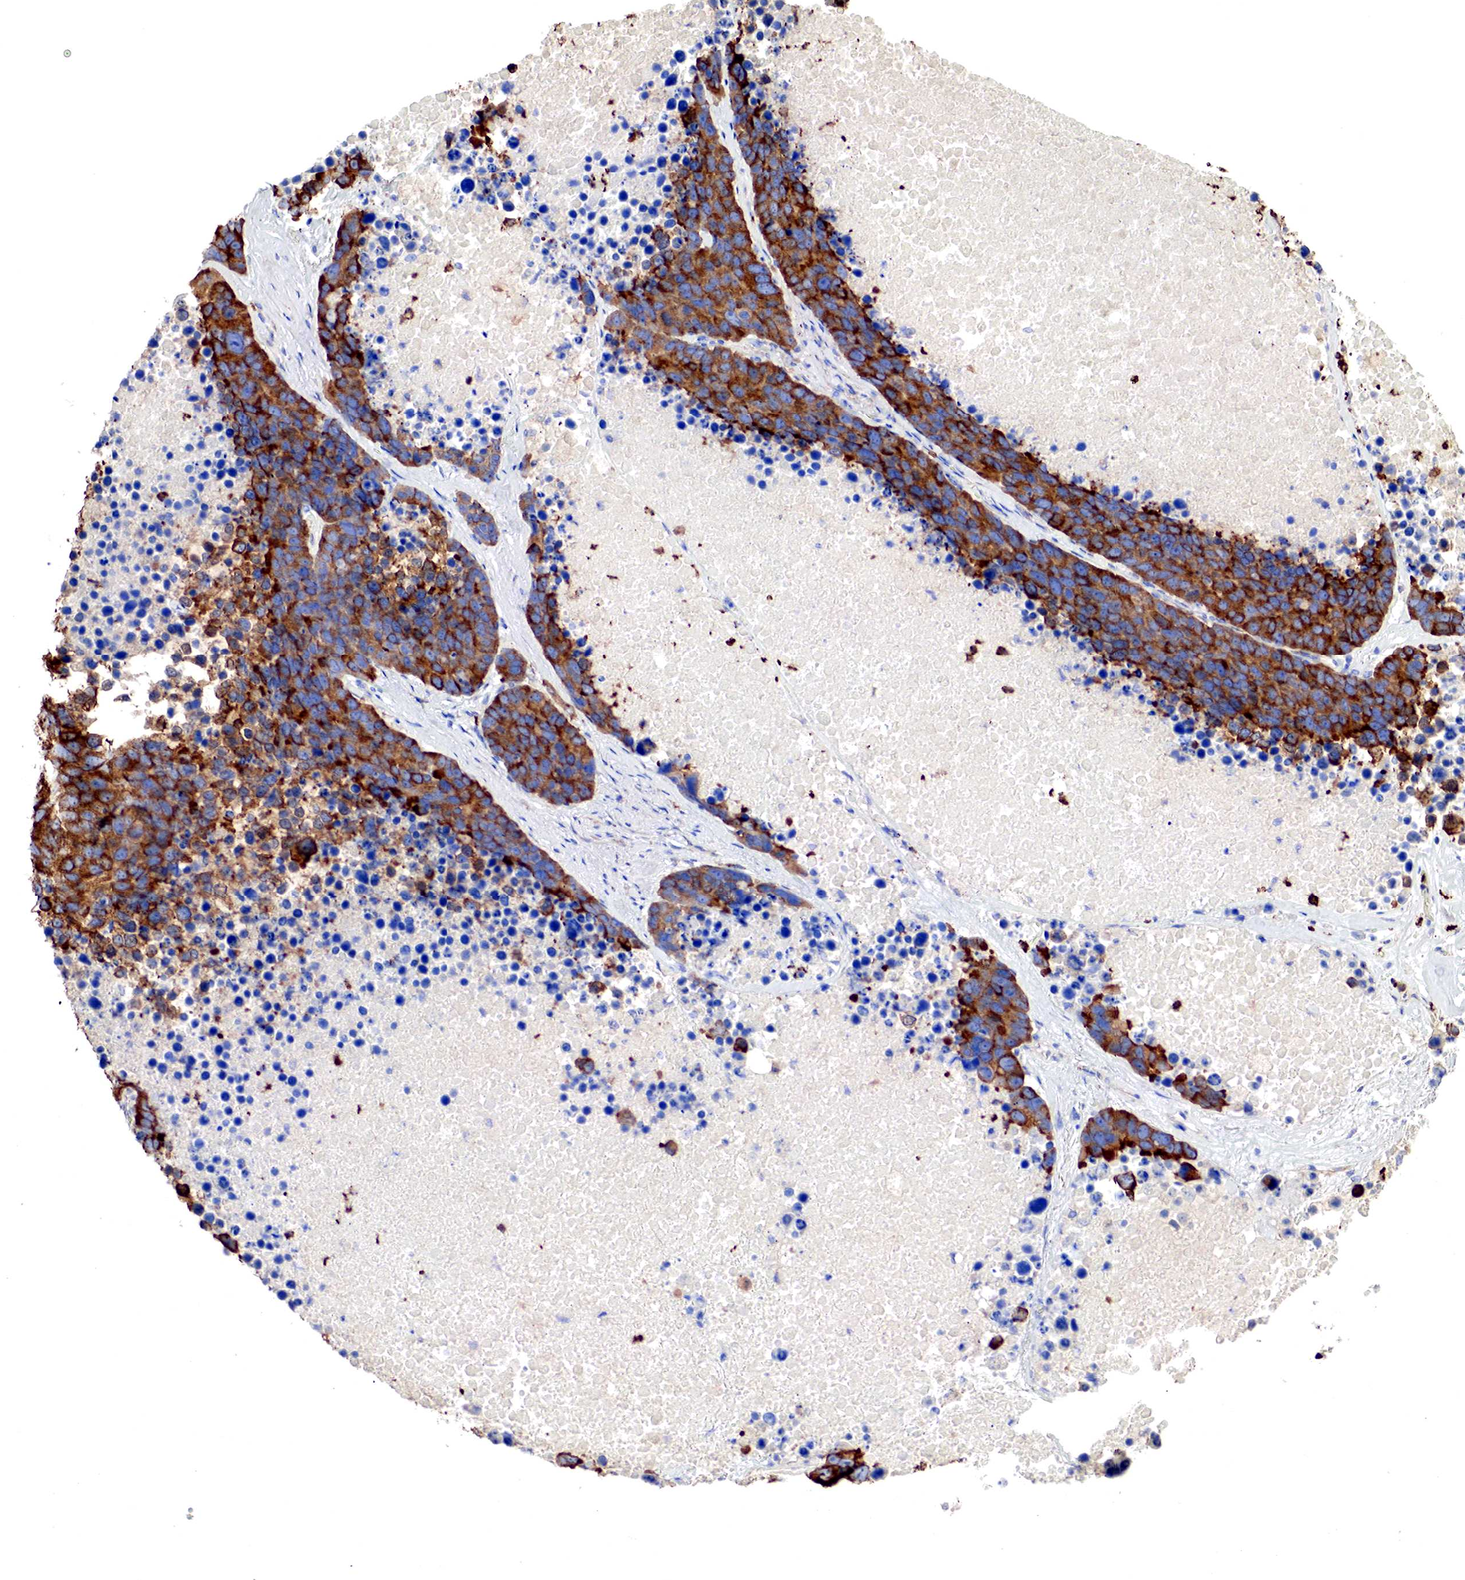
{"staining": {"intensity": "moderate", "quantity": ">75%", "location": "cytoplasmic/membranous"}, "tissue": "lung cancer", "cell_type": "Tumor cells", "image_type": "cancer", "snomed": [{"axis": "morphology", "description": "Carcinoid, malignant, NOS"}, {"axis": "topography", "description": "Lung"}], "caption": "Immunohistochemical staining of human lung carcinoid (malignant) reveals moderate cytoplasmic/membranous protein positivity in approximately >75% of tumor cells. (Stains: DAB in brown, nuclei in blue, Microscopy: brightfield microscopy at high magnification).", "gene": "G6PD", "patient": {"sex": "male", "age": 60}}